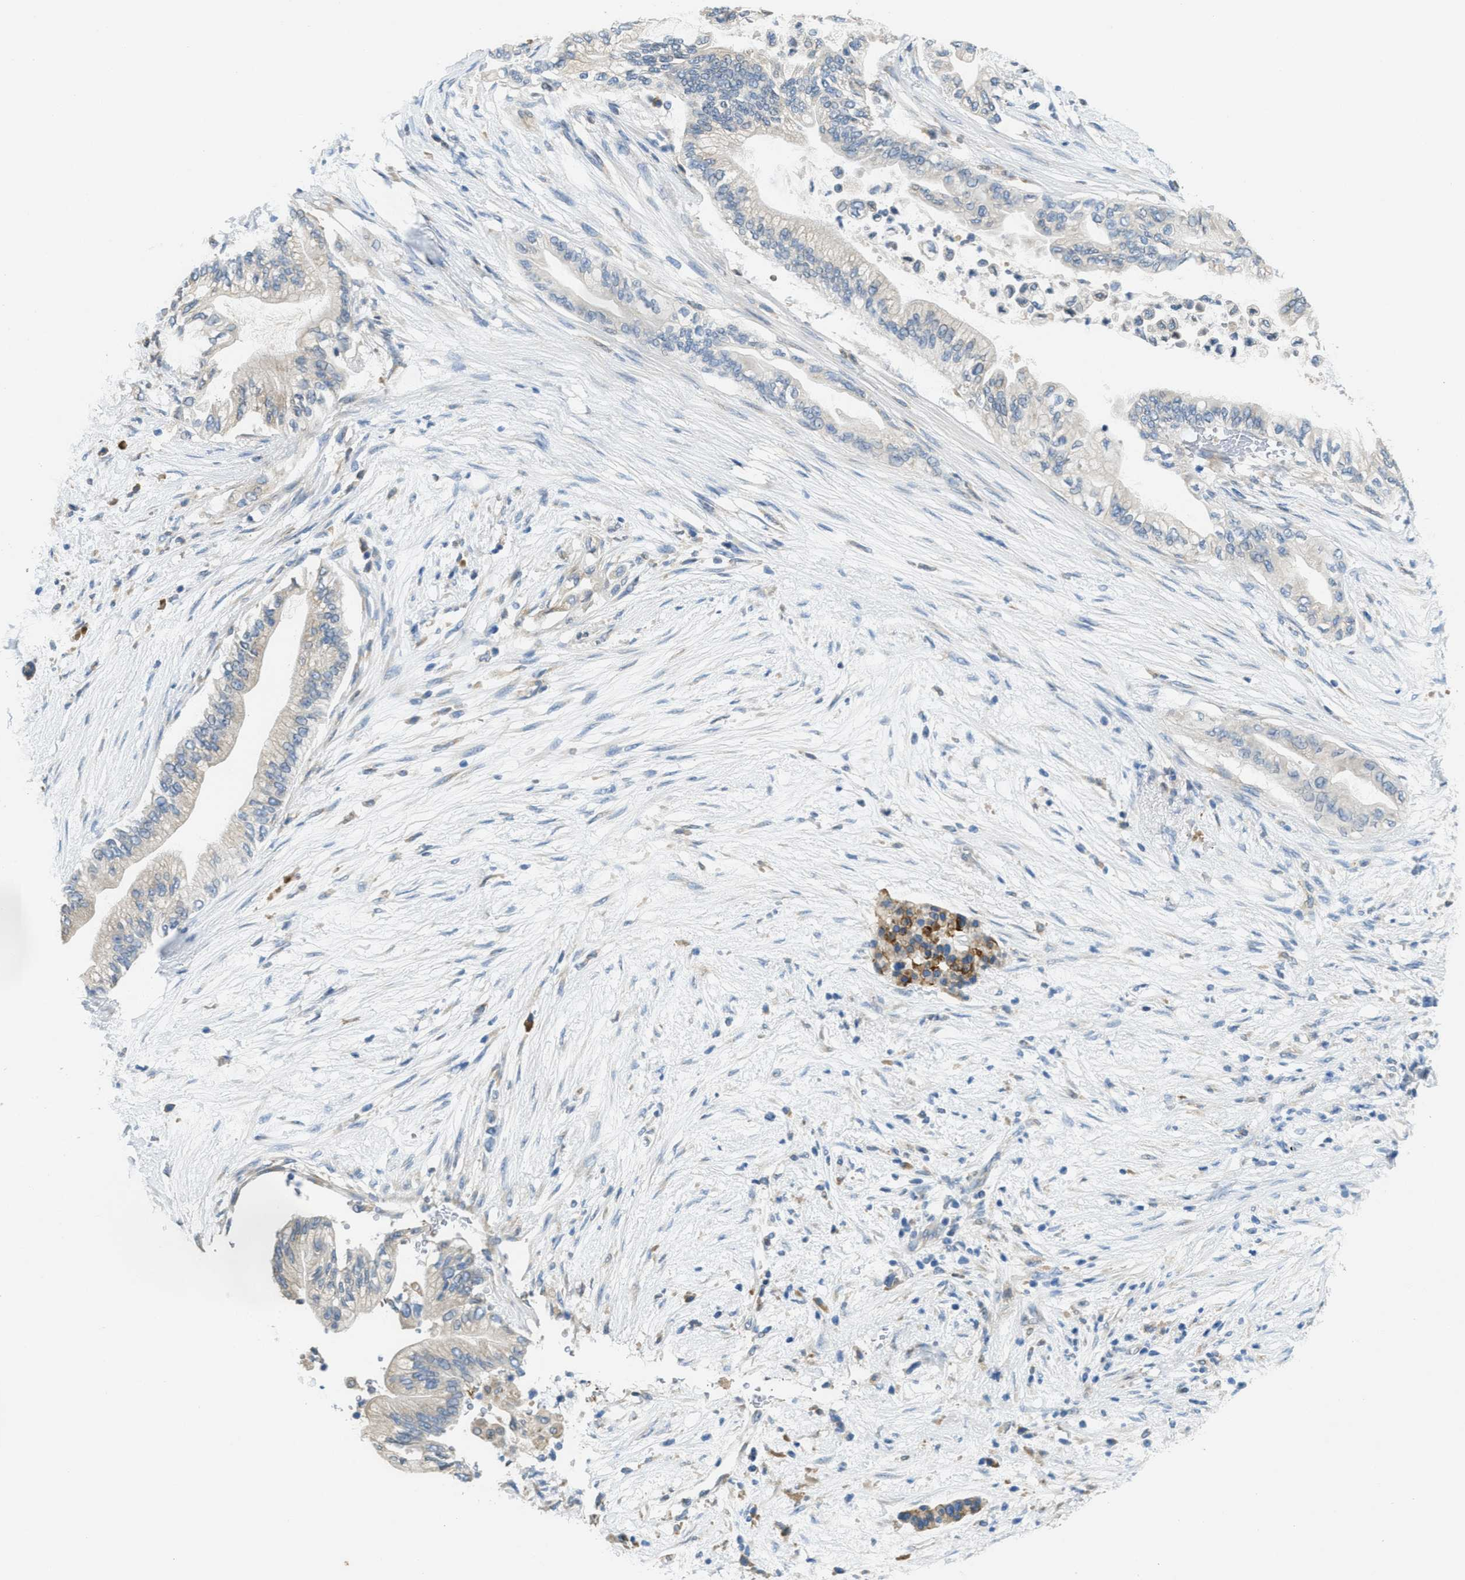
{"staining": {"intensity": "negative", "quantity": "none", "location": "none"}, "tissue": "pancreatic cancer", "cell_type": "Tumor cells", "image_type": "cancer", "snomed": [{"axis": "morphology", "description": "Normal tissue, NOS"}, {"axis": "morphology", "description": "Adenocarcinoma, NOS"}, {"axis": "topography", "description": "Pancreas"}, {"axis": "topography", "description": "Duodenum"}], "caption": "High power microscopy micrograph of an immunohistochemistry (IHC) micrograph of adenocarcinoma (pancreatic), revealing no significant positivity in tumor cells.", "gene": "MPDU1", "patient": {"sex": "female", "age": 60}}